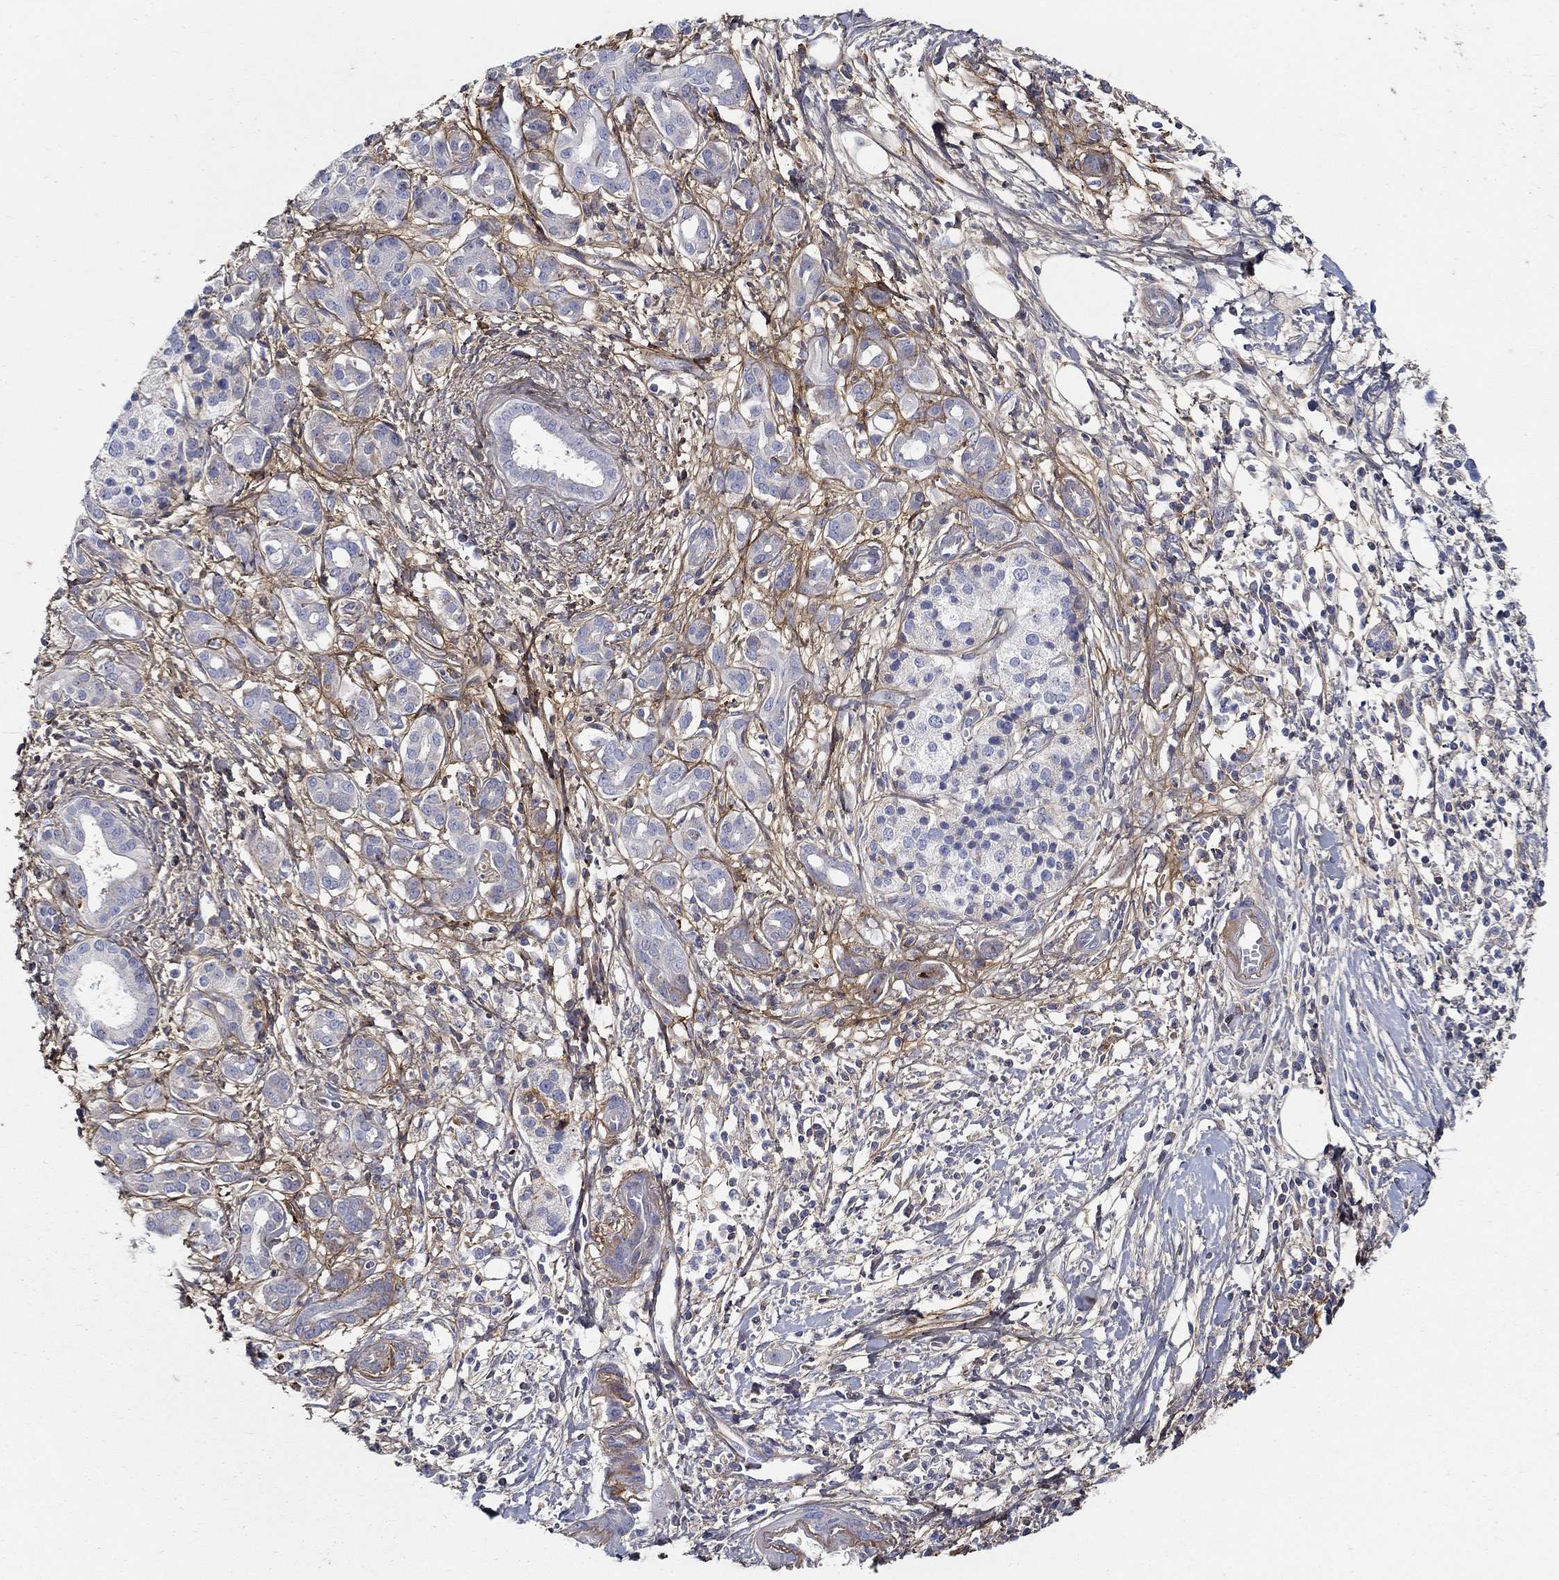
{"staining": {"intensity": "weak", "quantity": "<25%", "location": "cytoplasmic/membranous"}, "tissue": "pancreatic cancer", "cell_type": "Tumor cells", "image_type": "cancer", "snomed": [{"axis": "morphology", "description": "Adenocarcinoma, NOS"}, {"axis": "topography", "description": "Pancreas"}], "caption": "Tumor cells are negative for protein expression in human pancreatic adenocarcinoma.", "gene": "TGFBI", "patient": {"sex": "male", "age": 72}}